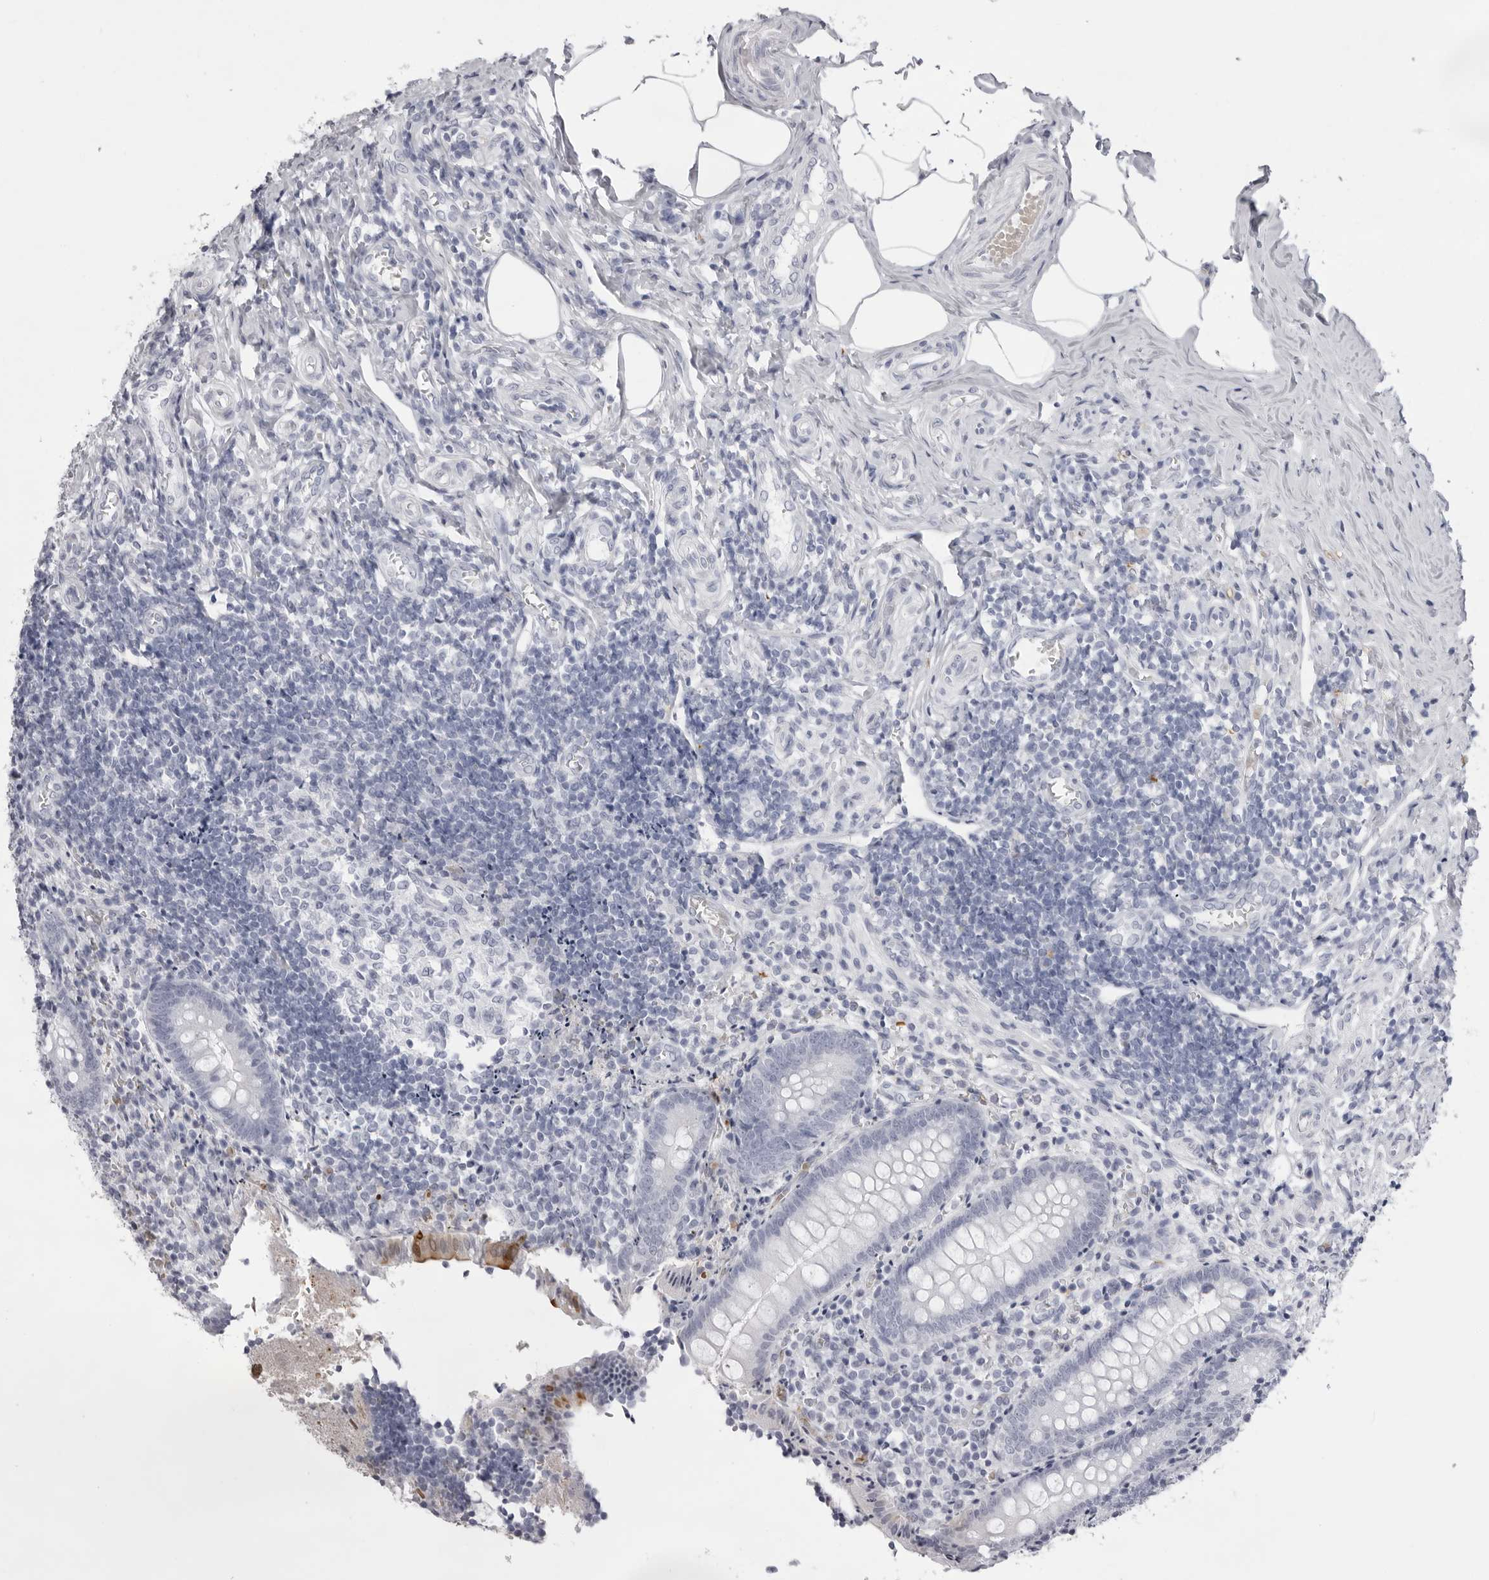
{"staining": {"intensity": "strong", "quantity": "25%-75%", "location": "cytoplasmic/membranous"}, "tissue": "appendix", "cell_type": "Glandular cells", "image_type": "normal", "snomed": [{"axis": "morphology", "description": "Normal tissue, NOS"}, {"axis": "topography", "description": "Appendix"}], "caption": "Immunohistochemical staining of normal human appendix displays strong cytoplasmic/membranous protein staining in approximately 25%-75% of glandular cells. Using DAB (3,3'-diaminobenzidine) (brown) and hematoxylin (blue) stains, captured at high magnification using brightfield microscopy.", "gene": "SPTA1", "patient": {"sex": "female", "age": 17}}